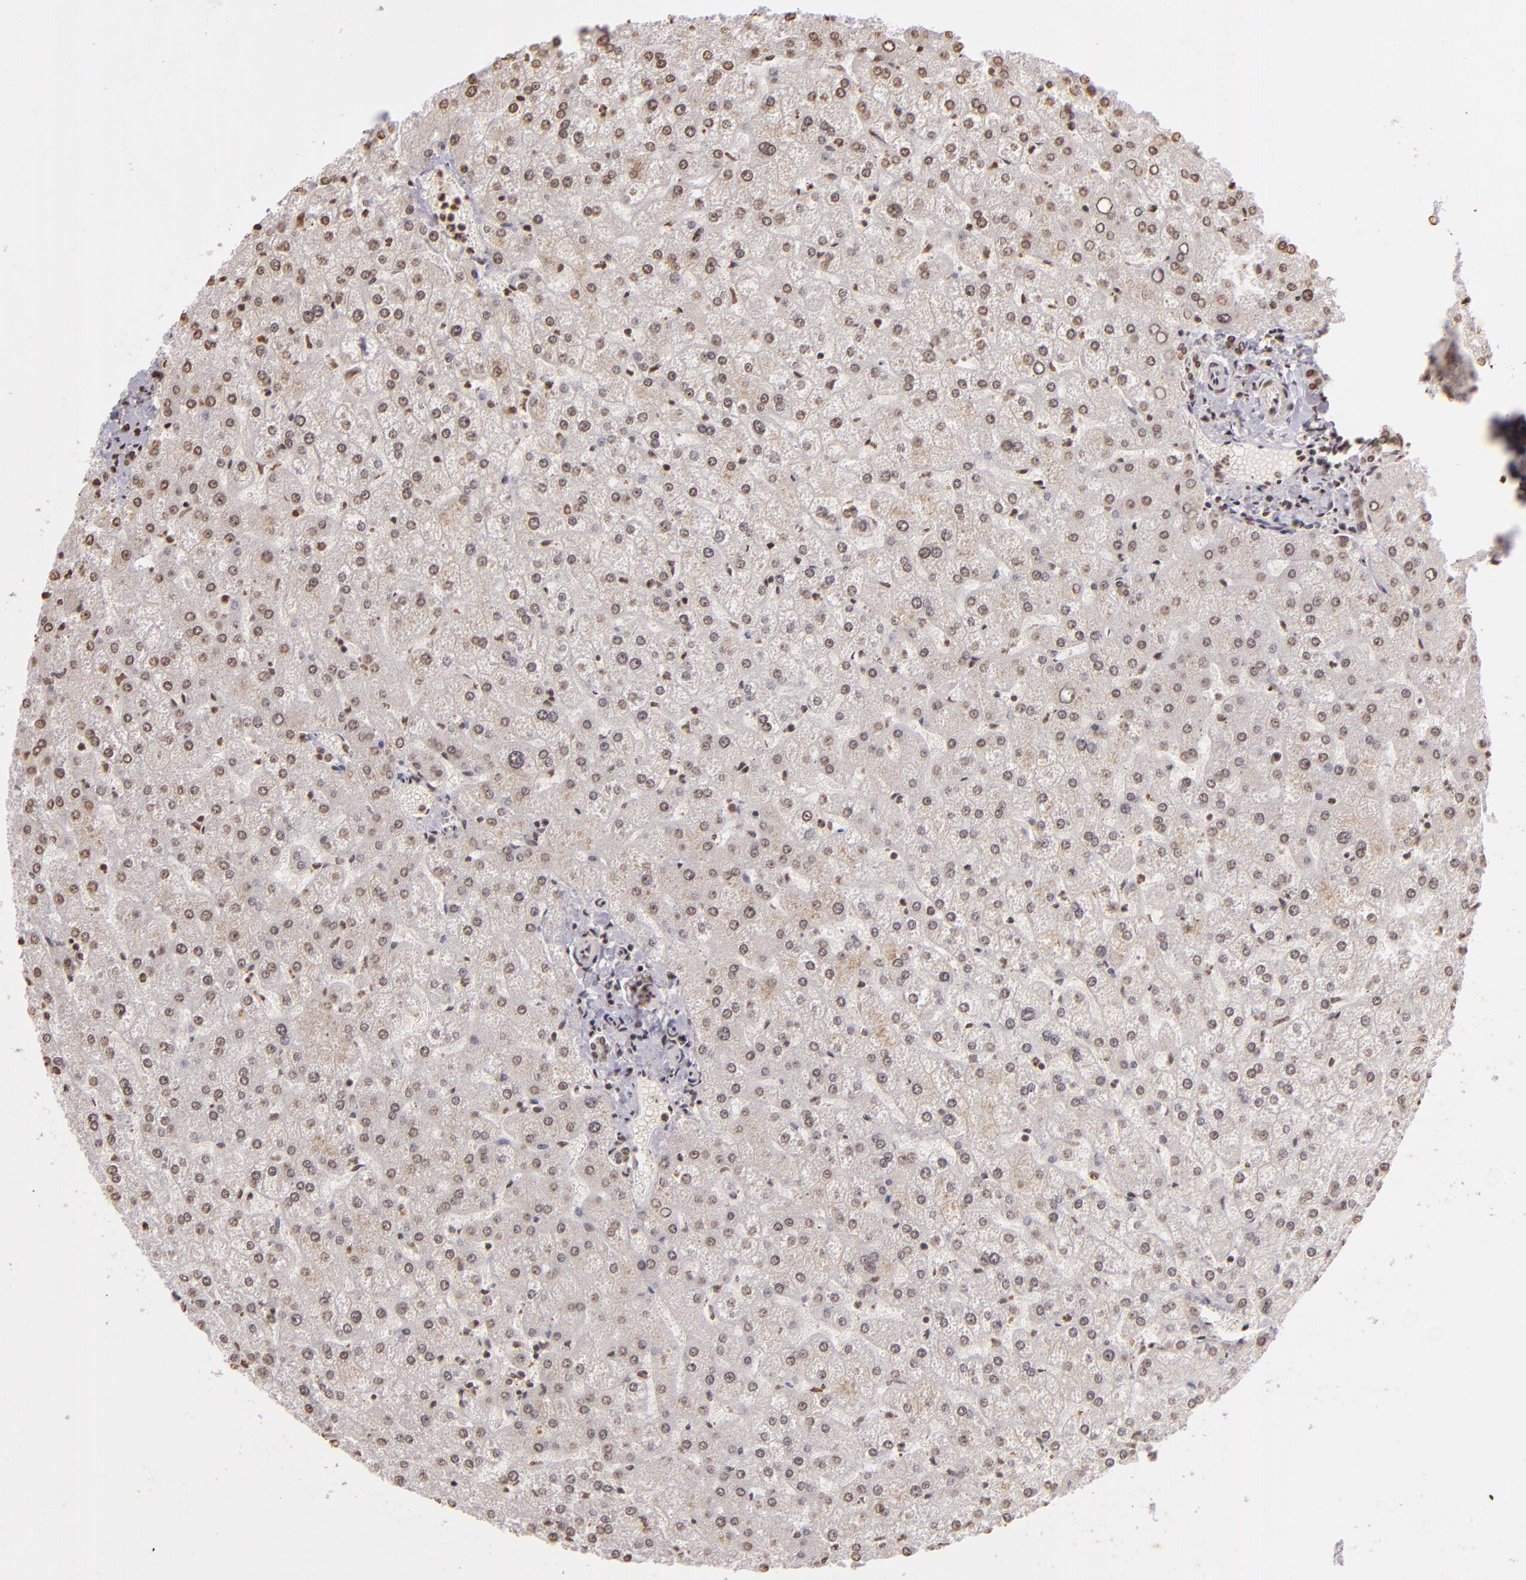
{"staining": {"intensity": "moderate", "quantity": ">75%", "location": "nuclear"}, "tissue": "liver", "cell_type": "Cholangiocytes", "image_type": "normal", "snomed": [{"axis": "morphology", "description": "Normal tissue, NOS"}, {"axis": "topography", "description": "Liver"}], "caption": "IHC micrograph of benign liver stained for a protein (brown), which displays medium levels of moderate nuclear staining in approximately >75% of cholangiocytes.", "gene": "THRB", "patient": {"sex": "female", "age": 32}}